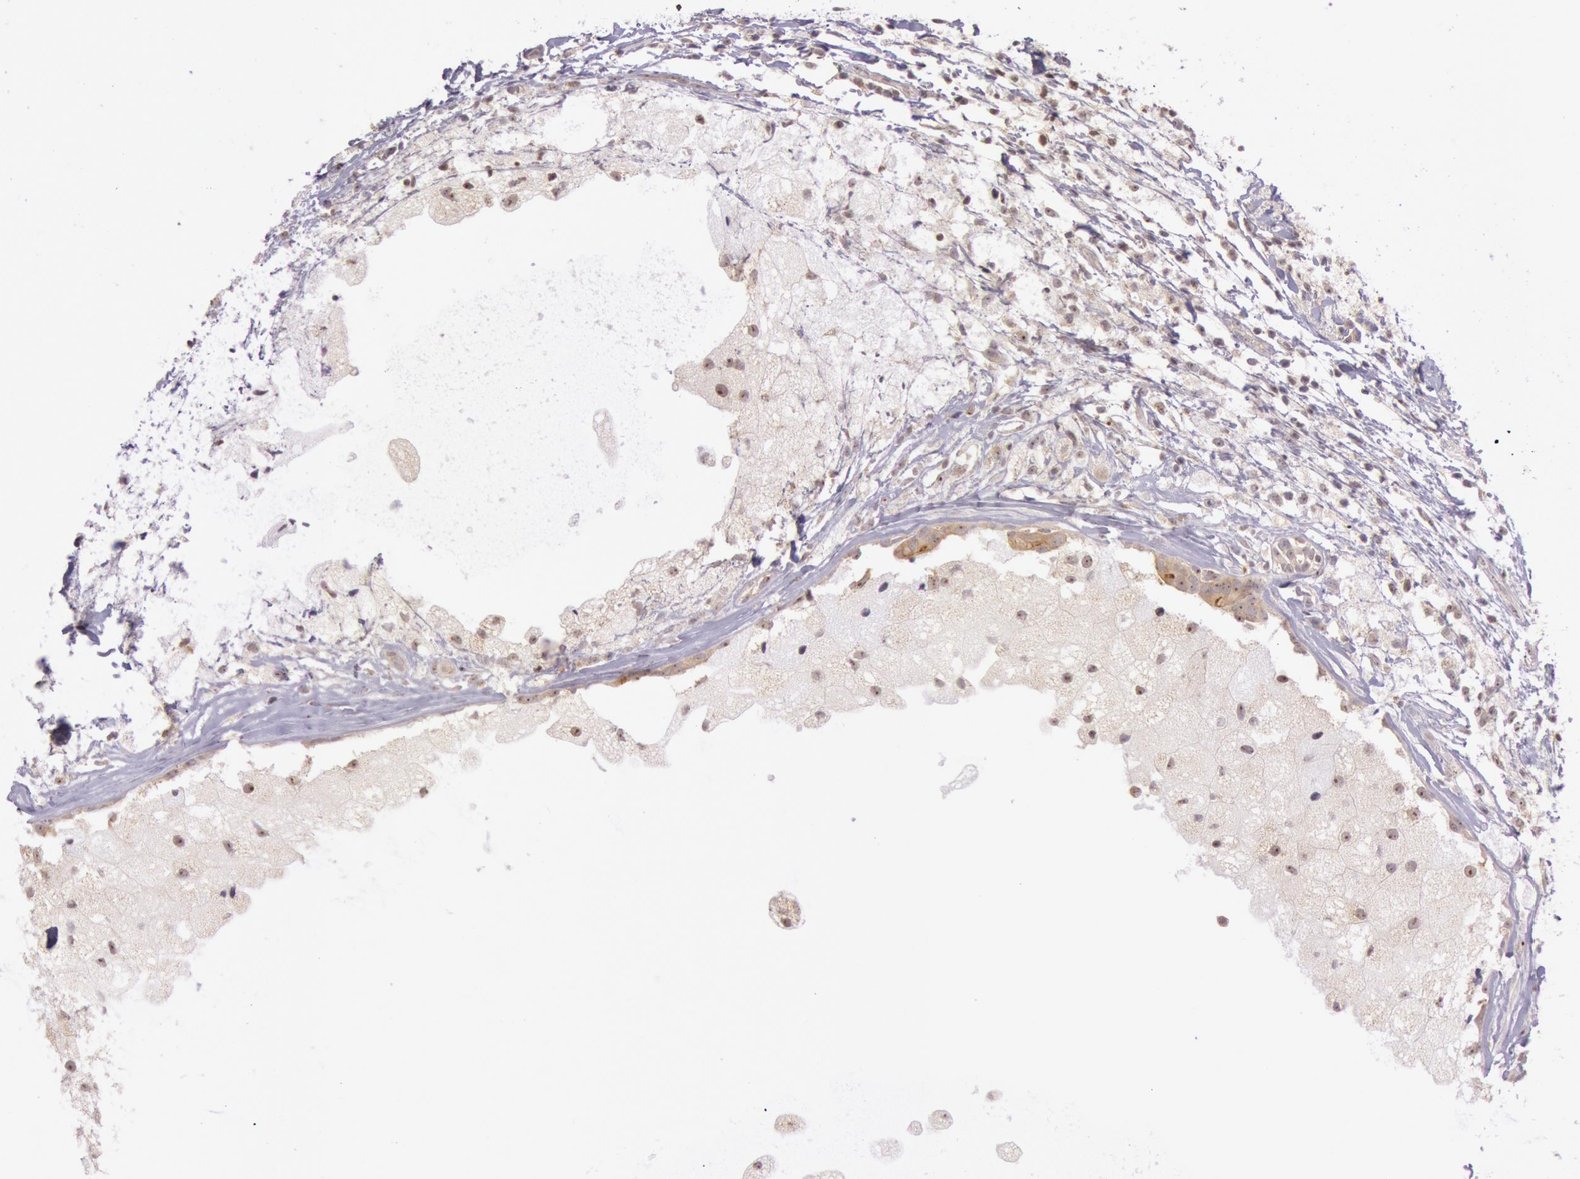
{"staining": {"intensity": "moderate", "quantity": ">75%", "location": "cytoplasmic/membranous,nuclear"}, "tissue": "breast cancer", "cell_type": "Tumor cells", "image_type": "cancer", "snomed": [{"axis": "morphology", "description": "Duct carcinoma"}, {"axis": "topography", "description": "Breast"}], "caption": "Moderate cytoplasmic/membranous and nuclear positivity is present in approximately >75% of tumor cells in breast cancer (invasive ductal carcinoma).", "gene": "CDK16", "patient": {"sex": "female", "age": 54}}